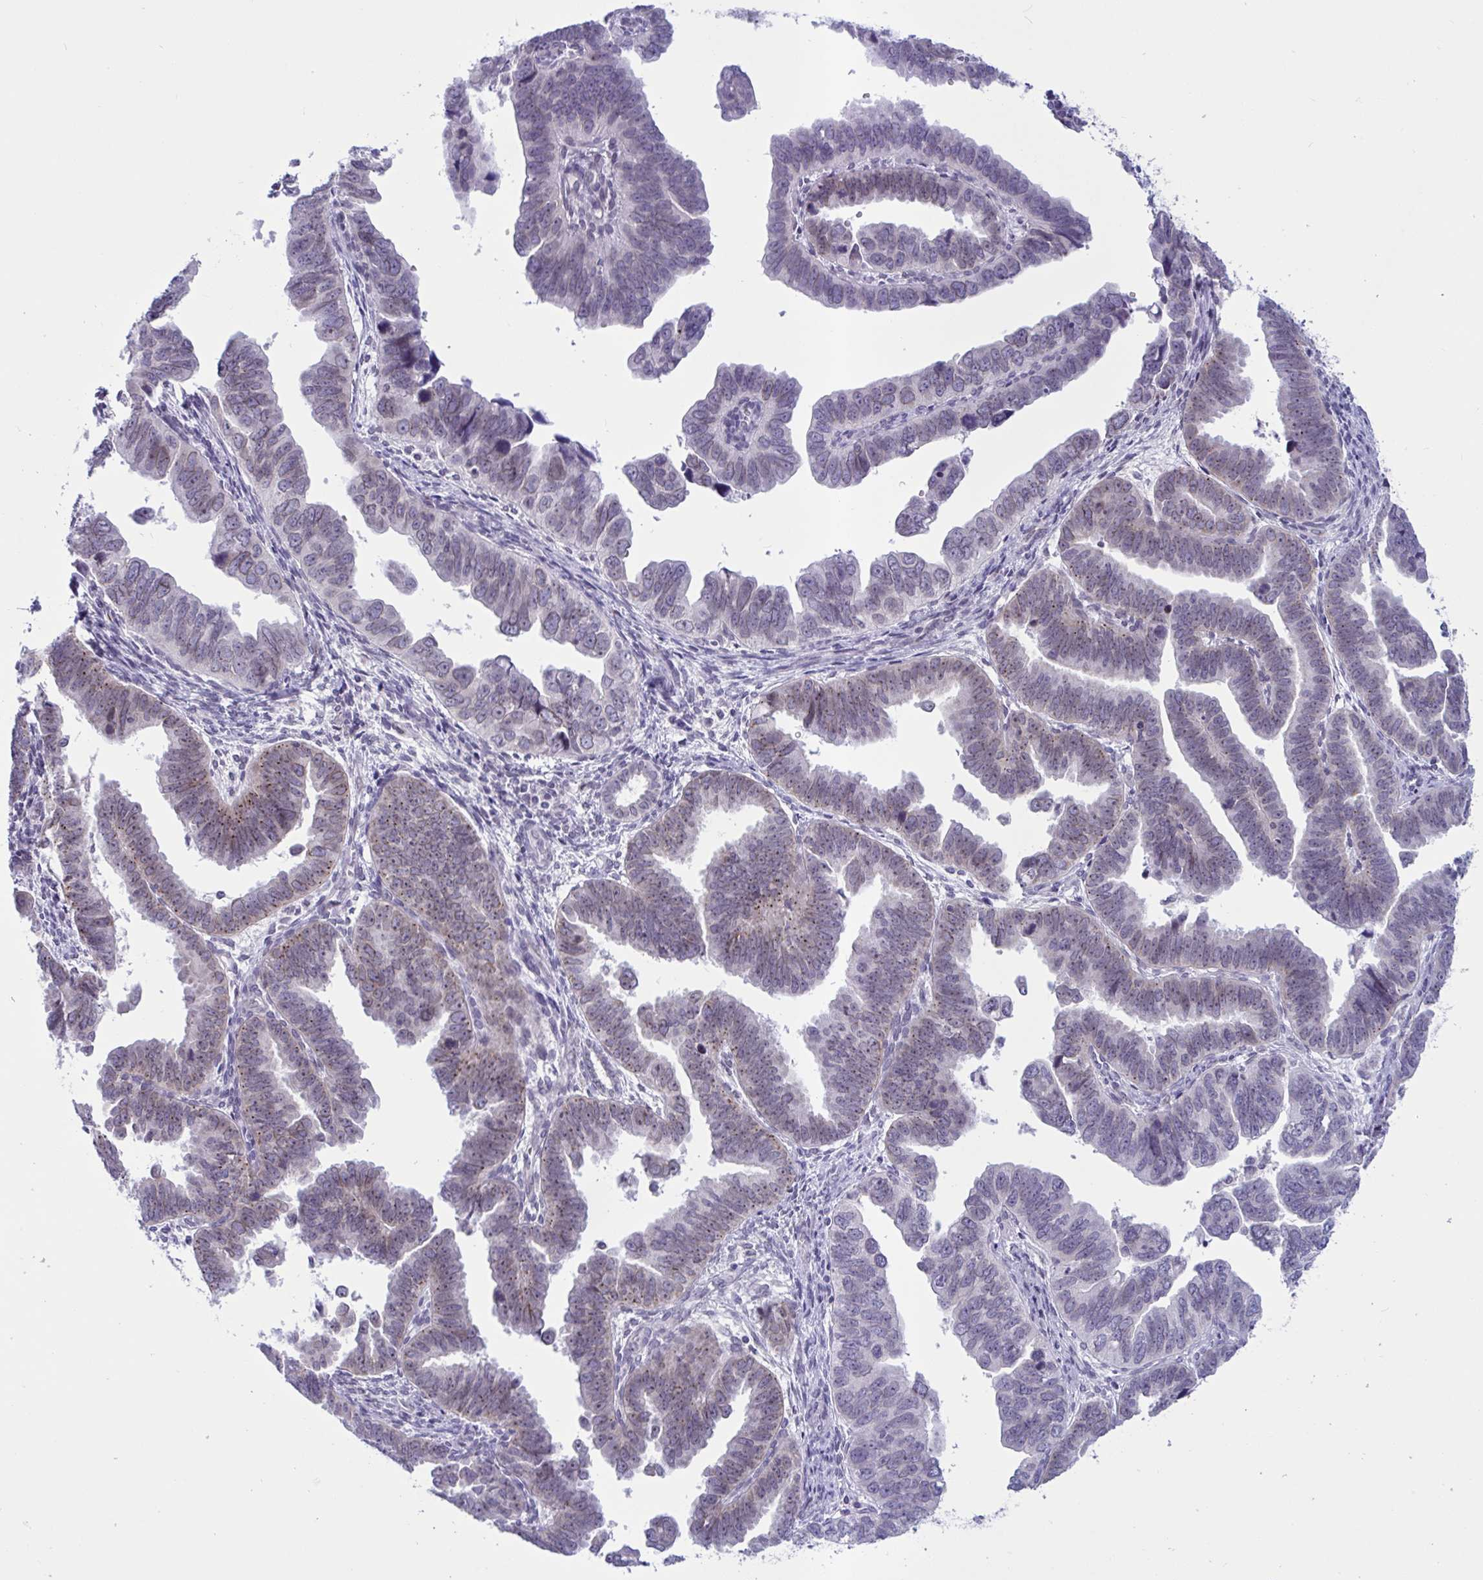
{"staining": {"intensity": "weak", "quantity": "25%-75%", "location": "cytoplasmic/membranous"}, "tissue": "endometrial cancer", "cell_type": "Tumor cells", "image_type": "cancer", "snomed": [{"axis": "morphology", "description": "Adenocarcinoma, NOS"}, {"axis": "topography", "description": "Endometrium"}], "caption": "The immunohistochemical stain labels weak cytoplasmic/membranous staining in tumor cells of endometrial cancer tissue.", "gene": "DOCK11", "patient": {"sex": "female", "age": 75}}